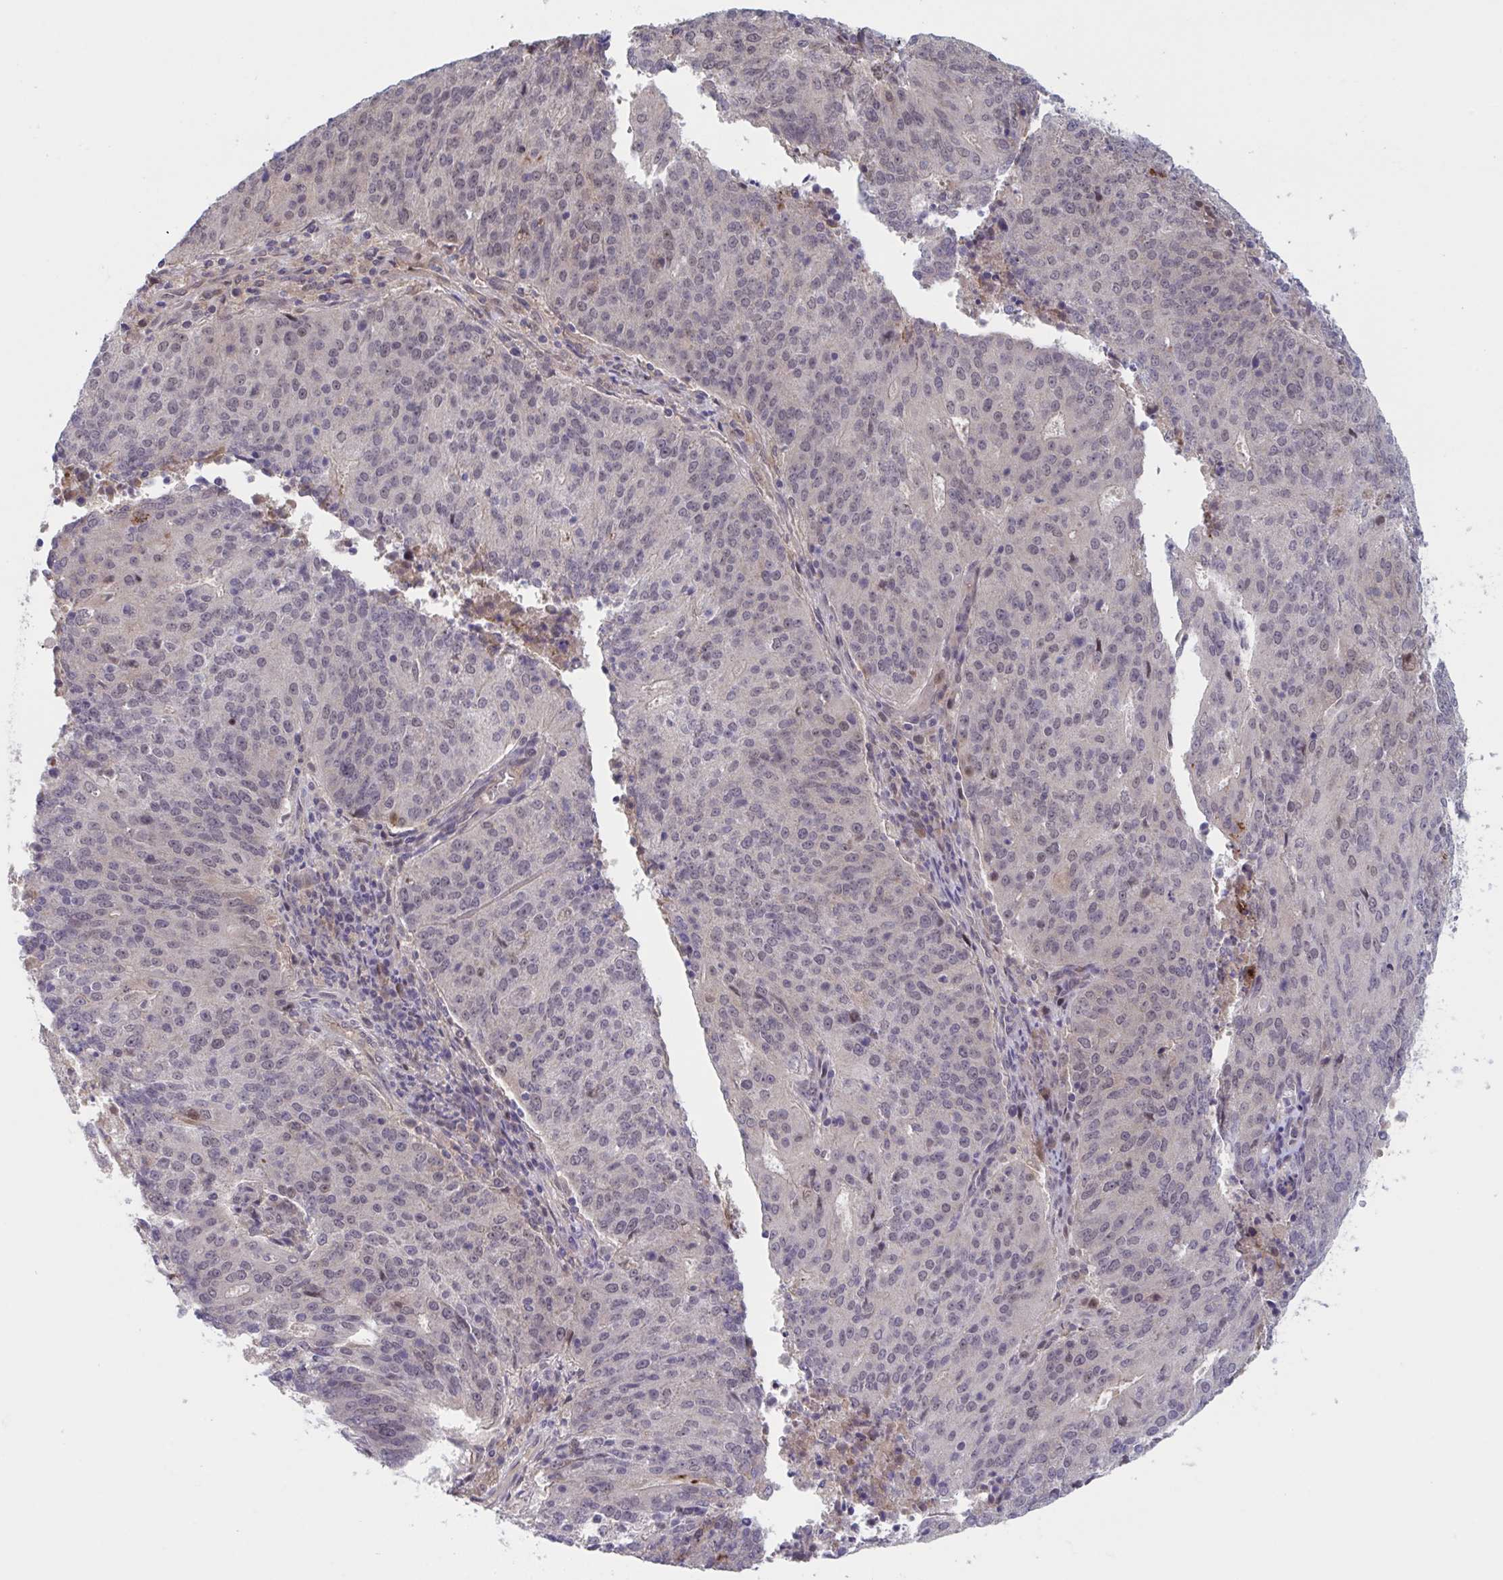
{"staining": {"intensity": "moderate", "quantity": "<25%", "location": "nuclear"}, "tissue": "endometrial cancer", "cell_type": "Tumor cells", "image_type": "cancer", "snomed": [{"axis": "morphology", "description": "Adenocarcinoma, NOS"}, {"axis": "topography", "description": "Endometrium"}], "caption": "Tumor cells reveal low levels of moderate nuclear expression in approximately <25% of cells in endometrial cancer (adenocarcinoma). The protein is shown in brown color, while the nuclei are stained blue.", "gene": "RIOK1", "patient": {"sex": "female", "age": 82}}